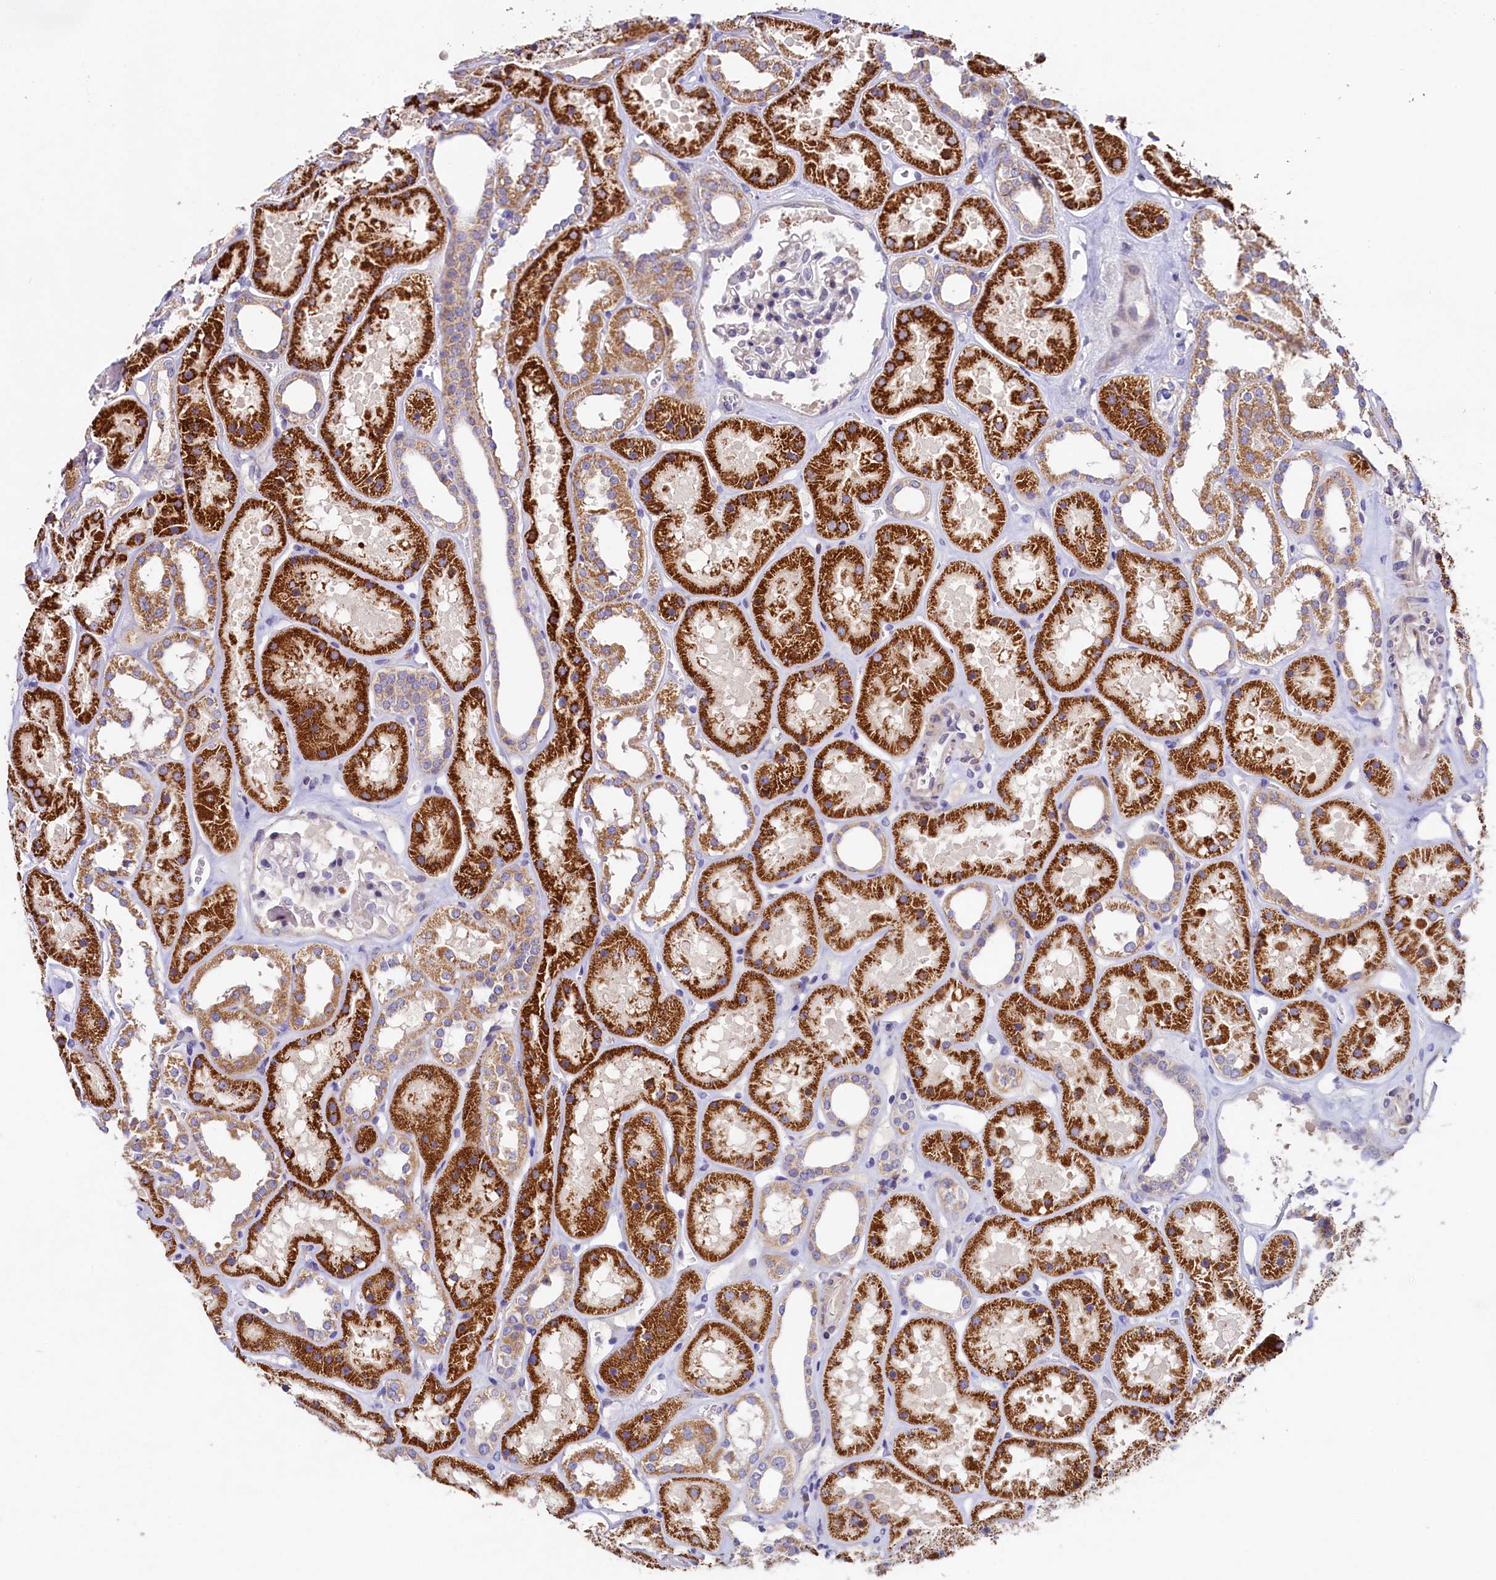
{"staining": {"intensity": "negative", "quantity": "none", "location": "none"}, "tissue": "kidney", "cell_type": "Cells in glomeruli", "image_type": "normal", "snomed": [{"axis": "morphology", "description": "Normal tissue, NOS"}, {"axis": "topography", "description": "Kidney"}], "caption": "IHC of normal kidney exhibits no positivity in cells in glomeruli.", "gene": "FXYD6", "patient": {"sex": "female", "age": 41}}